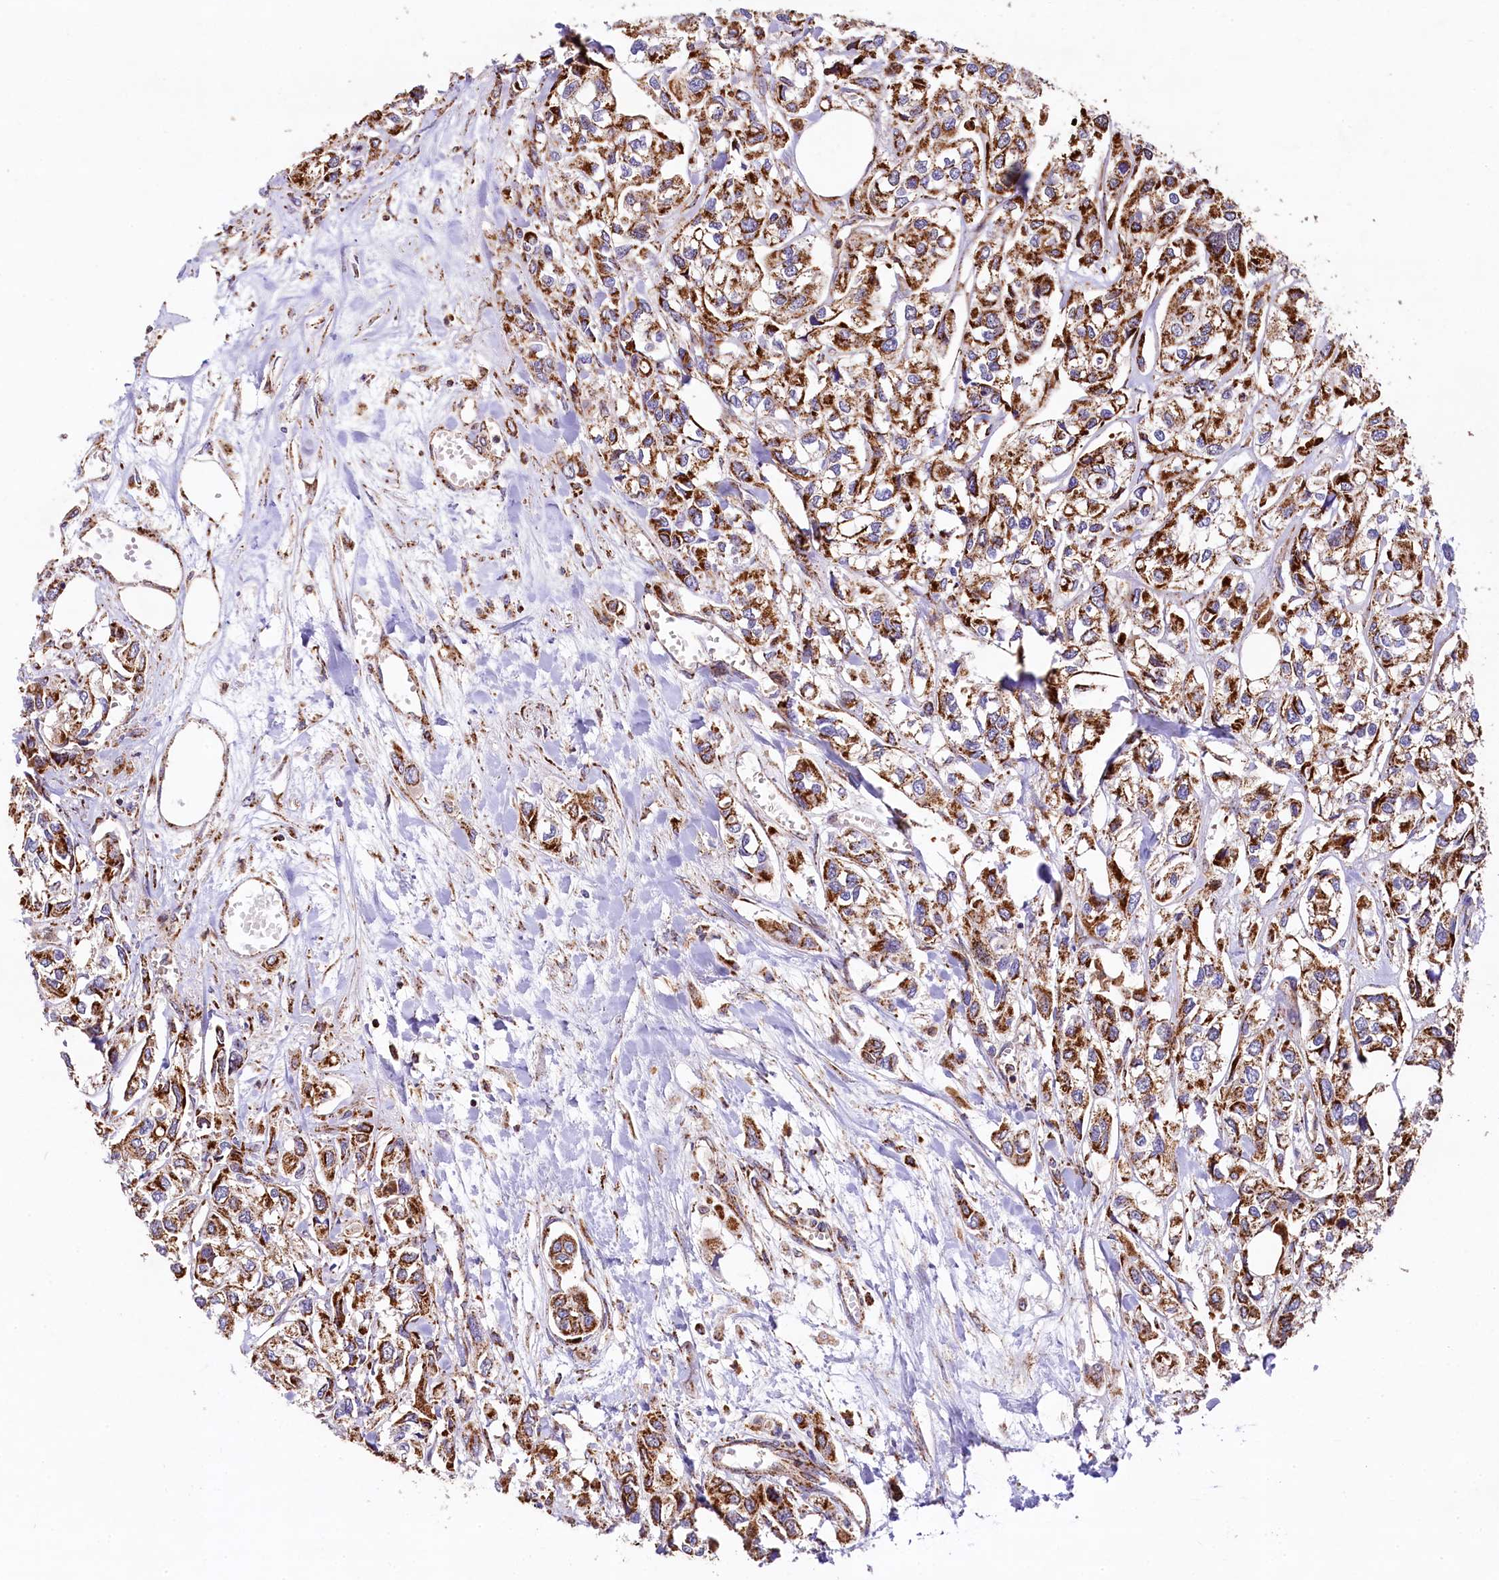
{"staining": {"intensity": "strong", "quantity": ">75%", "location": "cytoplasmic/membranous"}, "tissue": "urothelial cancer", "cell_type": "Tumor cells", "image_type": "cancer", "snomed": [{"axis": "morphology", "description": "Urothelial carcinoma, High grade"}, {"axis": "topography", "description": "Urinary bladder"}], "caption": "Urothelial carcinoma (high-grade) stained for a protein (brown) reveals strong cytoplasmic/membranous positive staining in about >75% of tumor cells.", "gene": "CLYBL", "patient": {"sex": "male", "age": 67}}